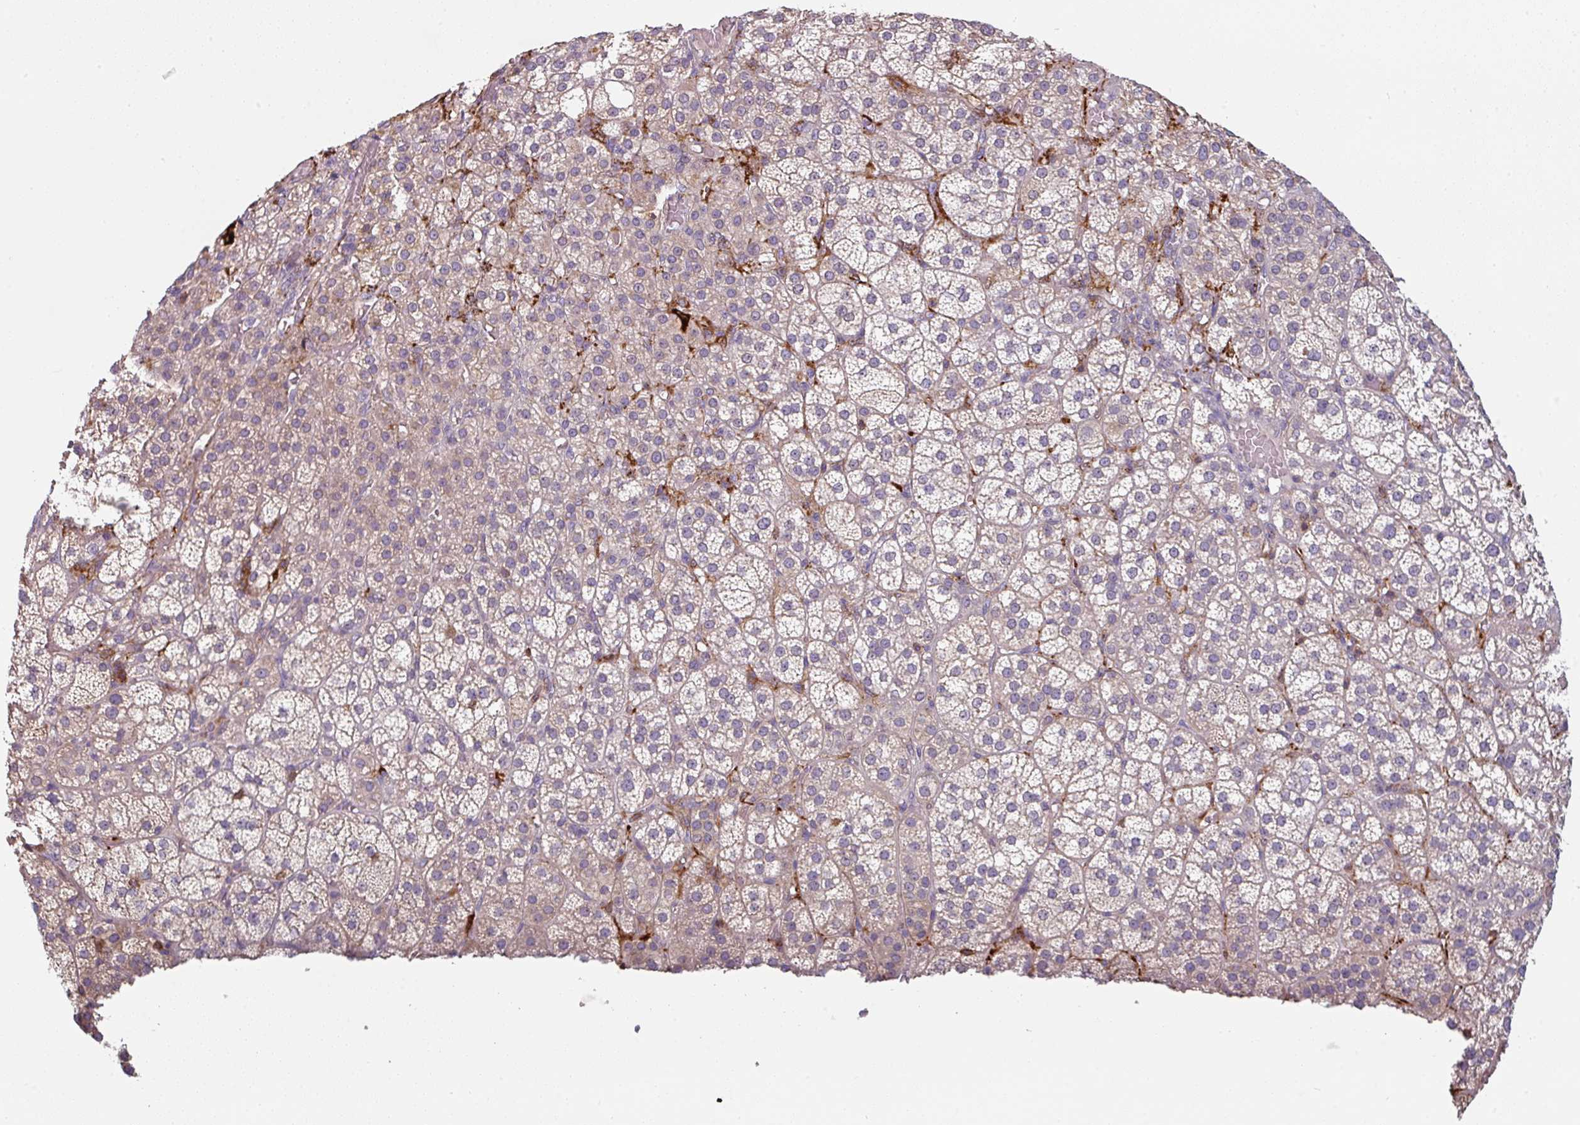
{"staining": {"intensity": "weak", "quantity": "25%-75%", "location": "cytoplasmic/membranous"}, "tissue": "adrenal gland", "cell_type": "Glandular cells", "image_type": "normal", "snomed": [{"axis": "morphology", "description": "Normal tissue, NOS"}, {"axis": "topography", "description": "Adrenal gland"}], "caption": "The immunohistochemical stain shows weak cytoplasmic/membranous positivity in glandular cells of benign adrenal gland.", "gene": "CD3G", "patient": {"sex": "female", "age": 60}}